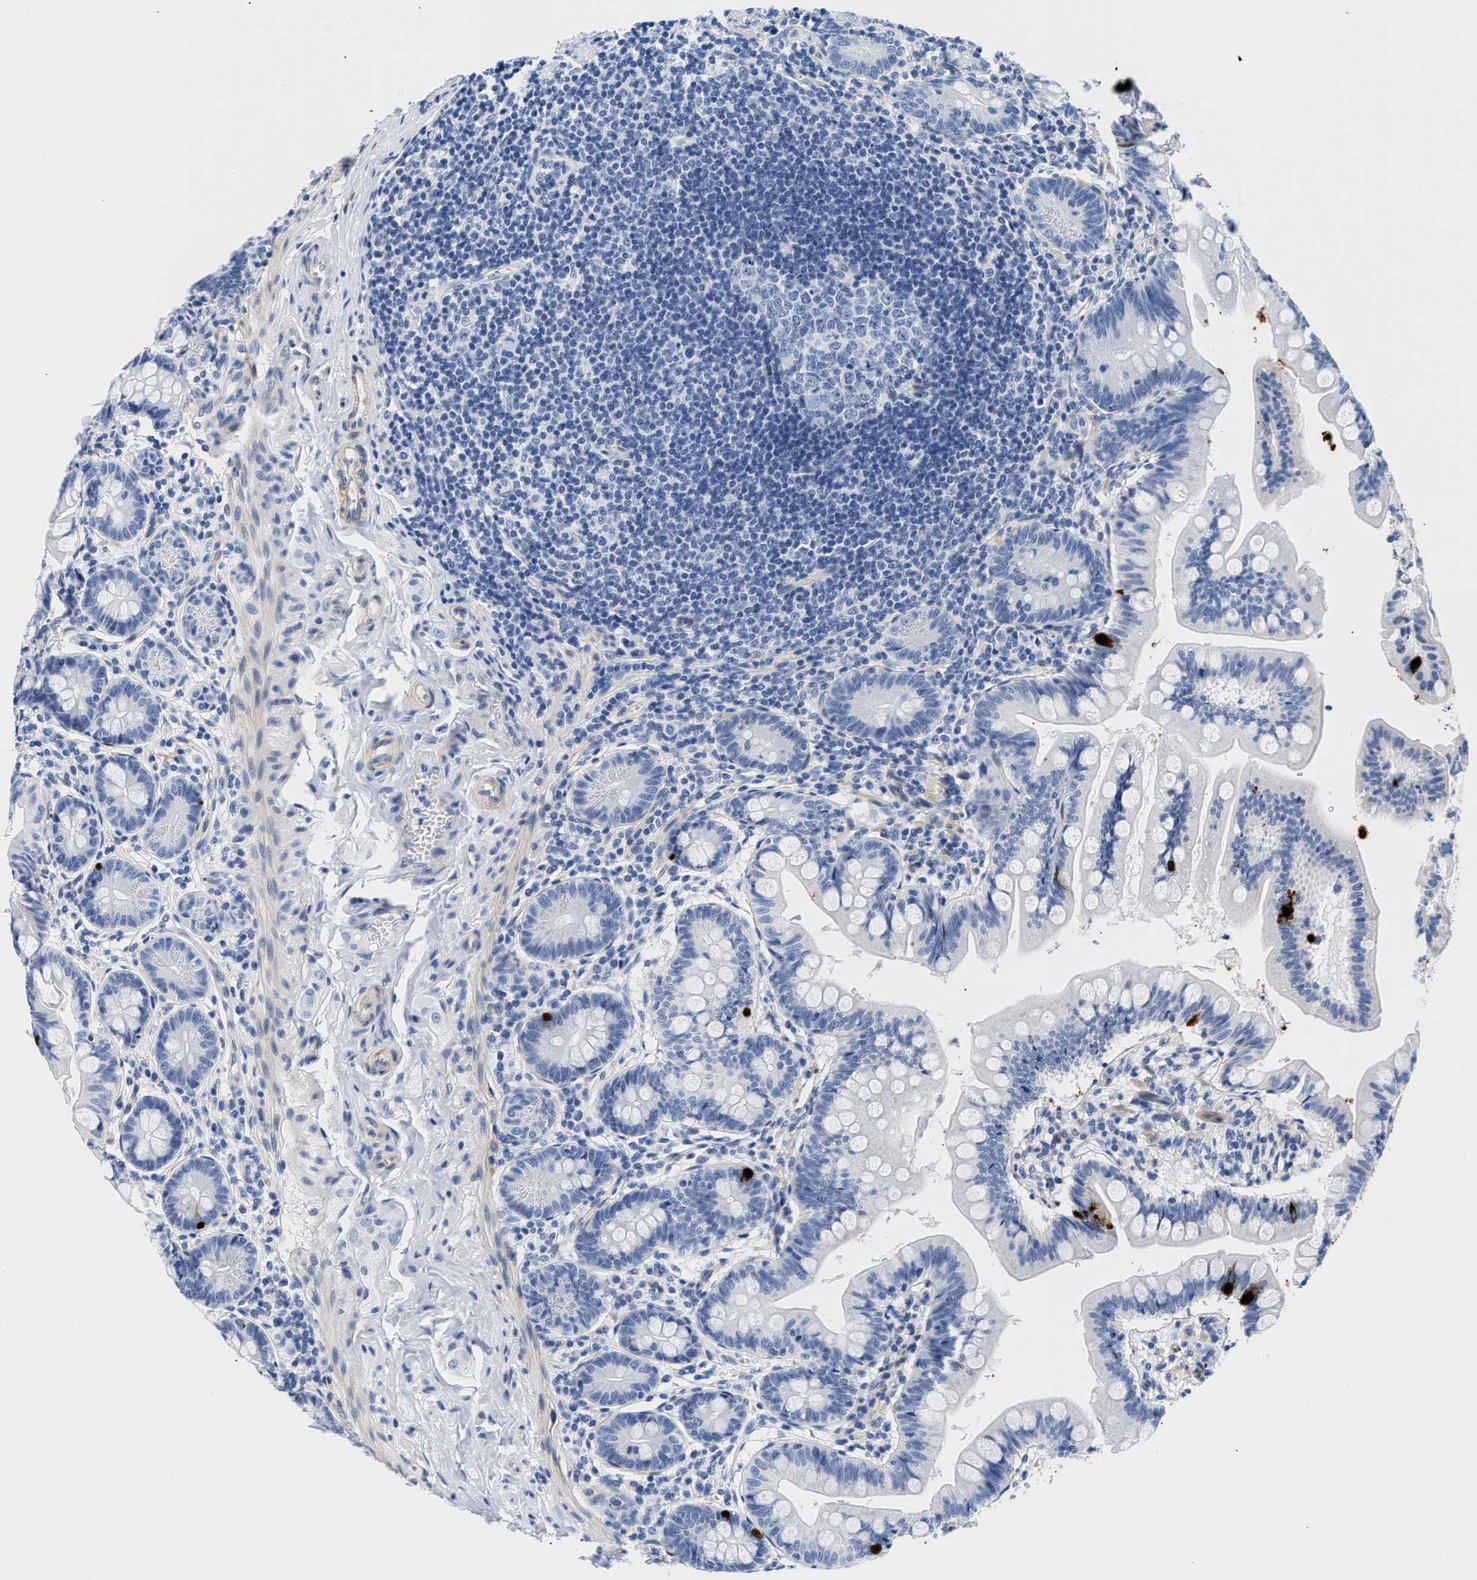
{"staining": {"intensity": "negative", "quantity": "none", "location": "none"}, "tissue": "small intestine", "cell_type": "Glandular cells", "image_type": "normal", "snomed": [{"axis": "morphology", "description": "Normal tissue, NOS"}, {"axis": "topography", "description": "Small intestine"}], "caption": "This image is of normal small intestine stained with IHC to label a protein in brown with the nuclei are counter-stained blue. There is no positivity in glandular cells. (DAB IHC visualized using brightfield microscopy, high magnification).", "gene": "TRIM29", "patient": {"sex": "male", "age": 7}}